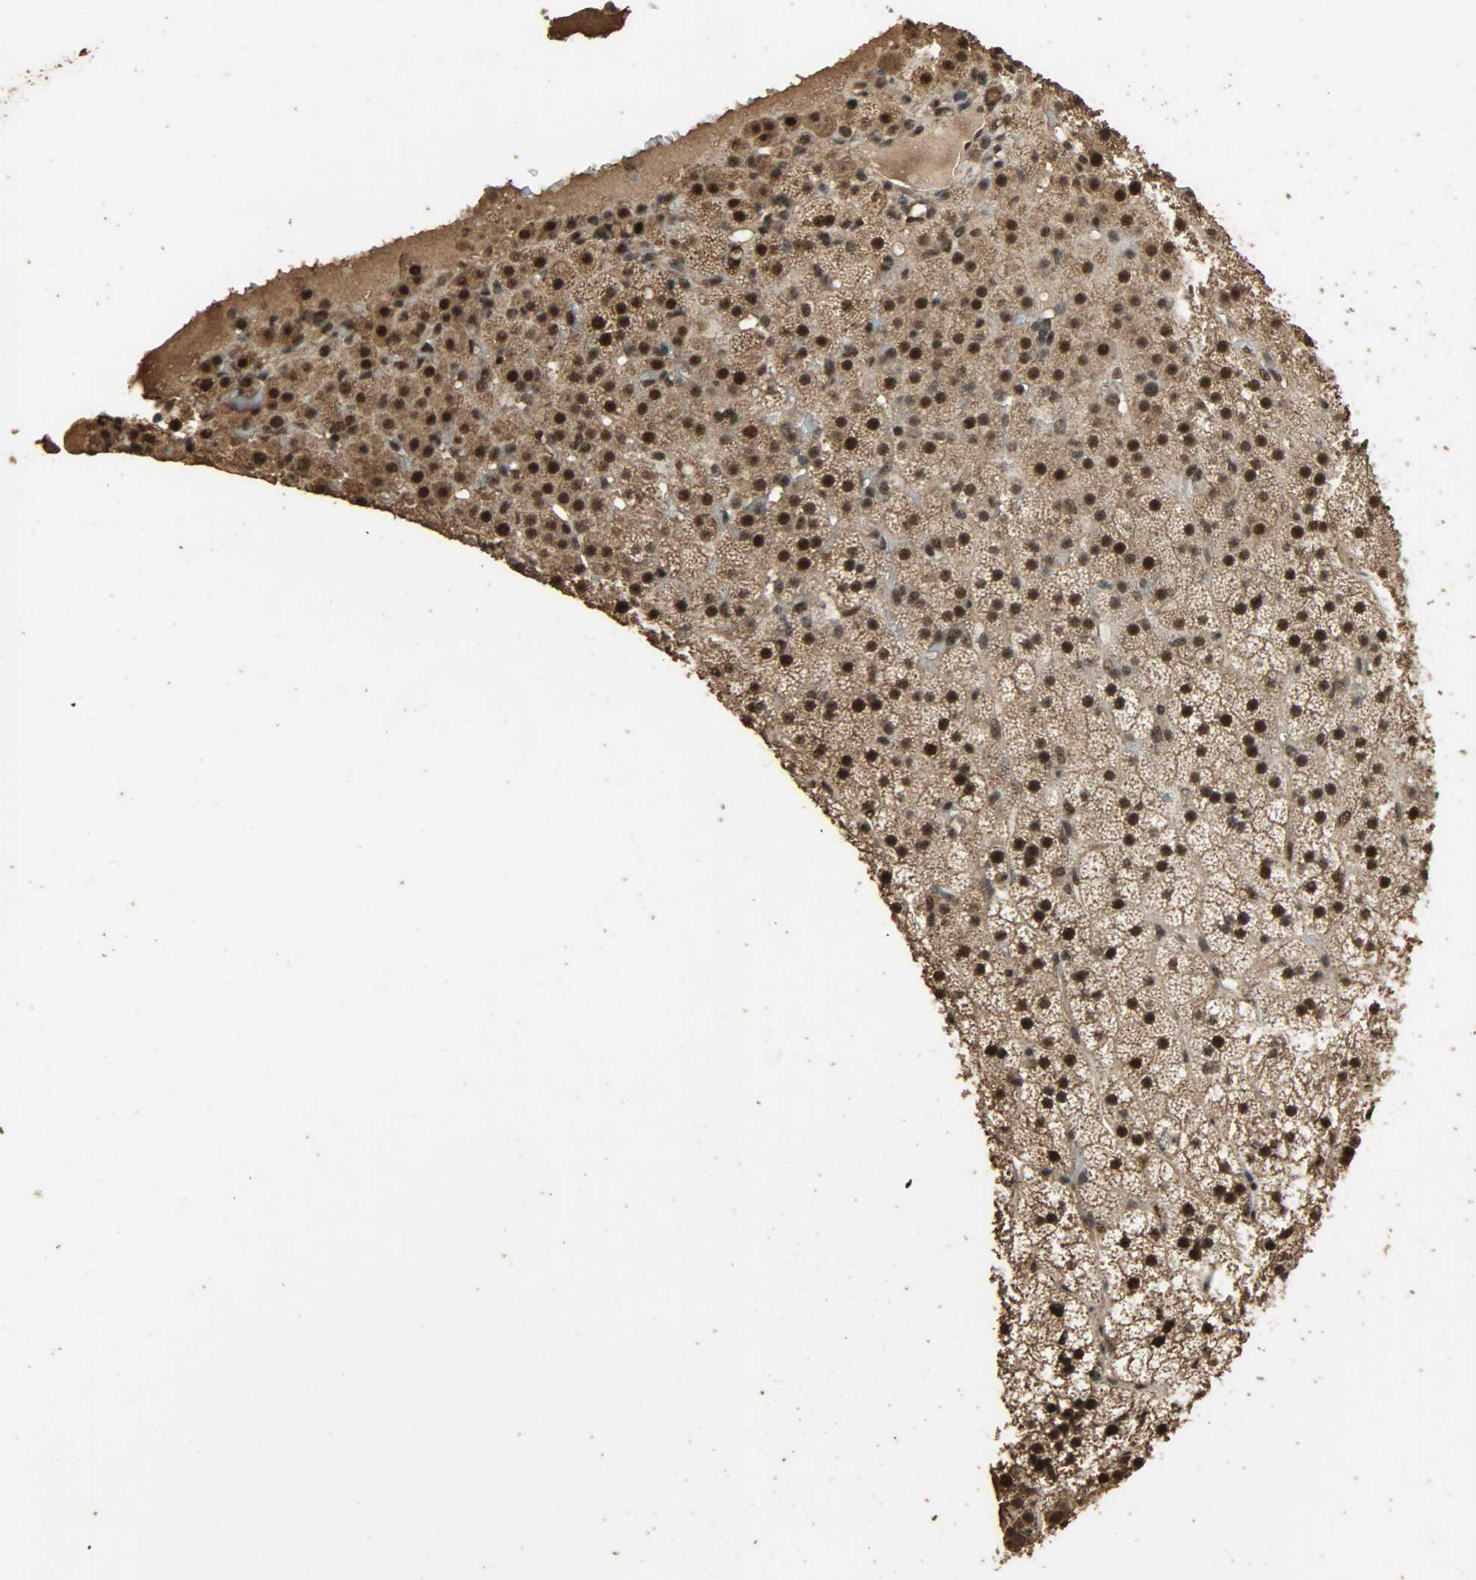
{"staining": {"intensity": "strong", "quantity": ">75%", "location": "nuclear"}, "tissue": "adrenal gland", "cell_type": "Glandular cells", "image_type": "normal", "snomed": [{"axis": "morphology", "description": "Normal tissue, NOS"}, {"axis": "topography", "description": "Adrenal gland"}], "caption": "A high-resolution histopathology image shows immunohistochemistry staining of unremarkable adrenal gland, which demonstrates strong nuclear positivity in approximately >75% of glandular cells.", "gene": "CCNT2", "patient": {"sex": "male", "age": 35}}